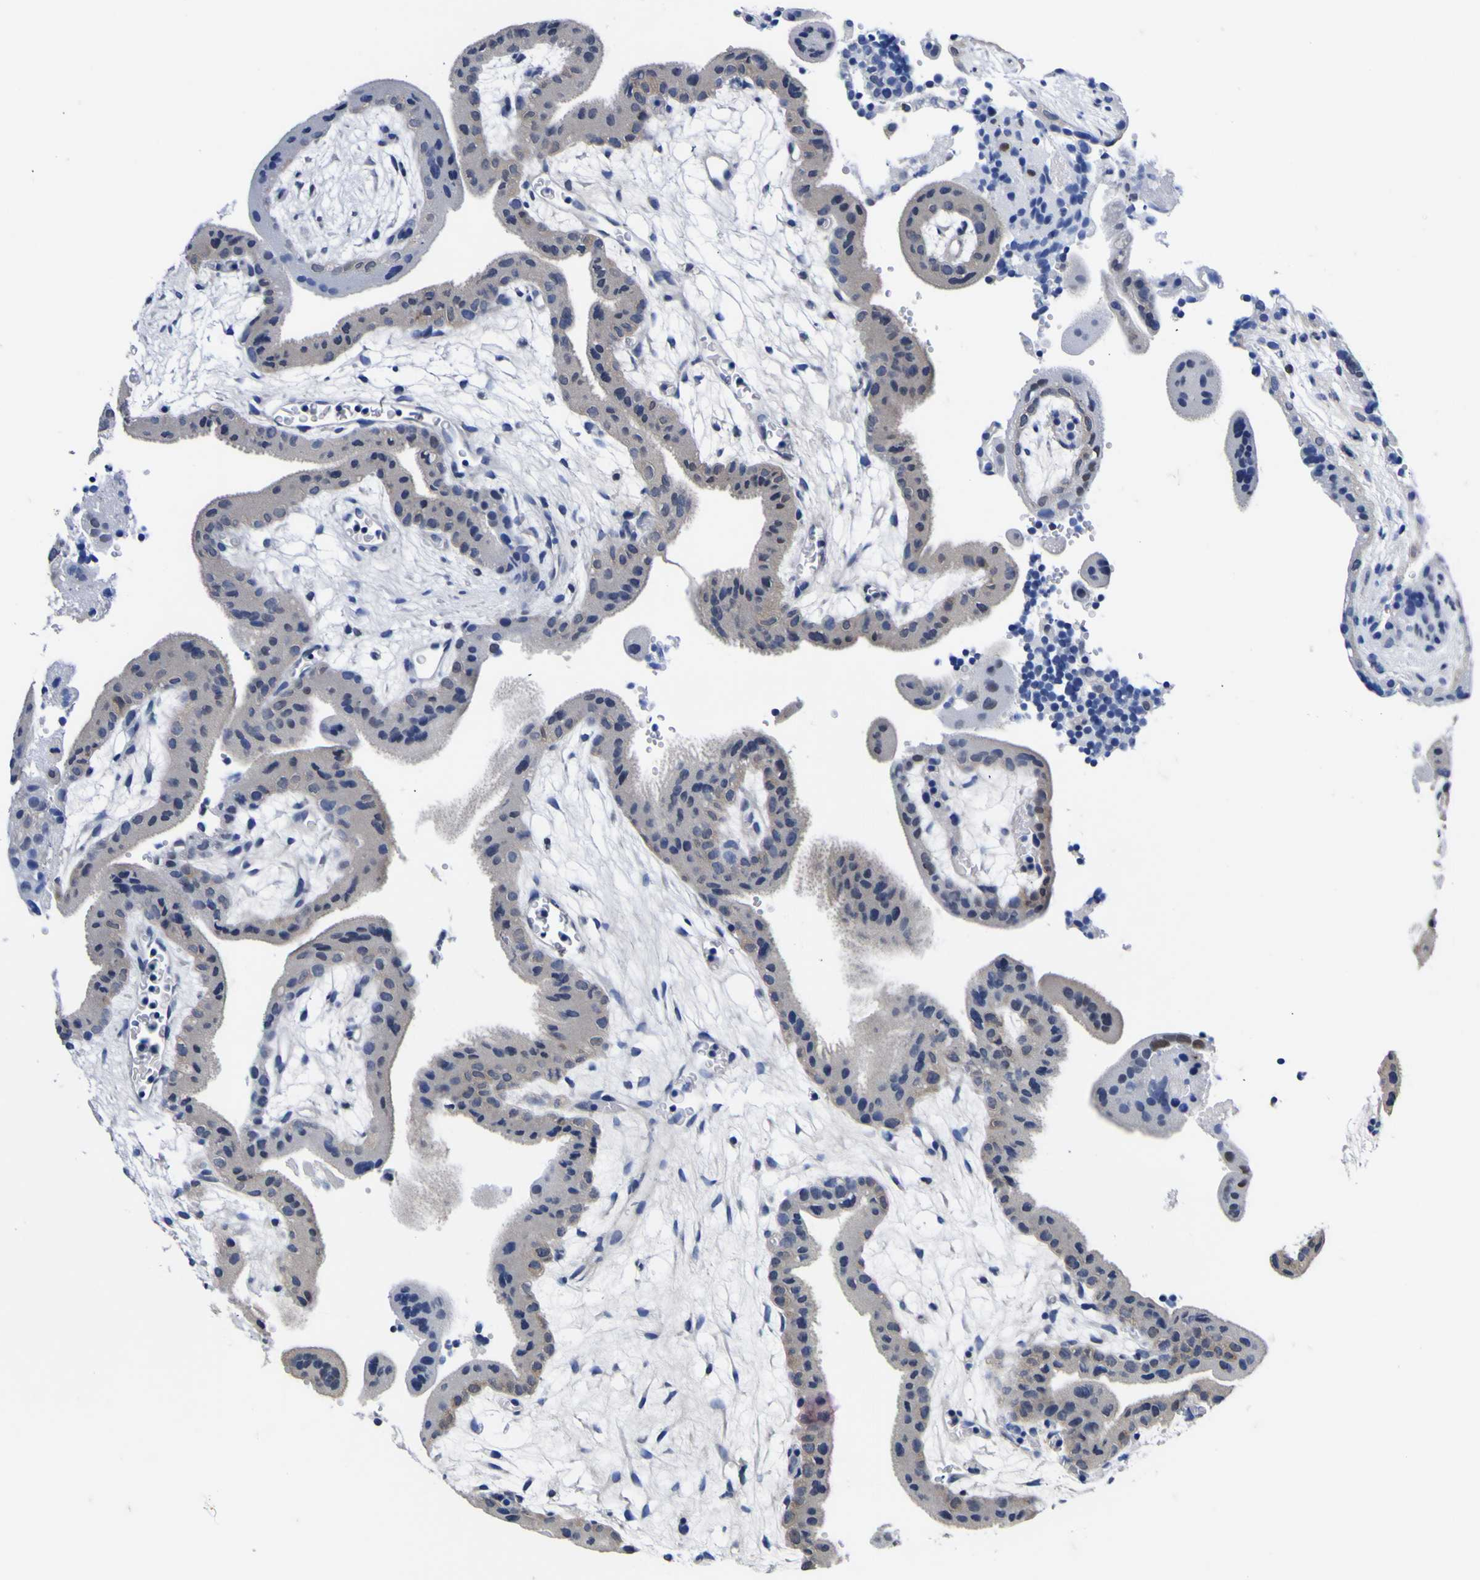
{"staining": {"intensity": "moderate", "quantity": "<25%", "location": "nuclear"}, "tissue": "placenta", "cell_type": "Decidual cells", "image_type": "normal", "snomed": [{"axis": "morphology", "description": "Normal tissue, NOS"}, {"axis": "topography", "description": "Placenta"}], "caption": "An image of human placenta stained for a protein exhibits moderate nuclear brown staining in decidual cells. (DAB (3,3'-diaminobenzidine) = brown stain, brightfield microscopy at high magnification).", "gene": "FAM110B", "patient": {"sex": "female", "age": 18}}